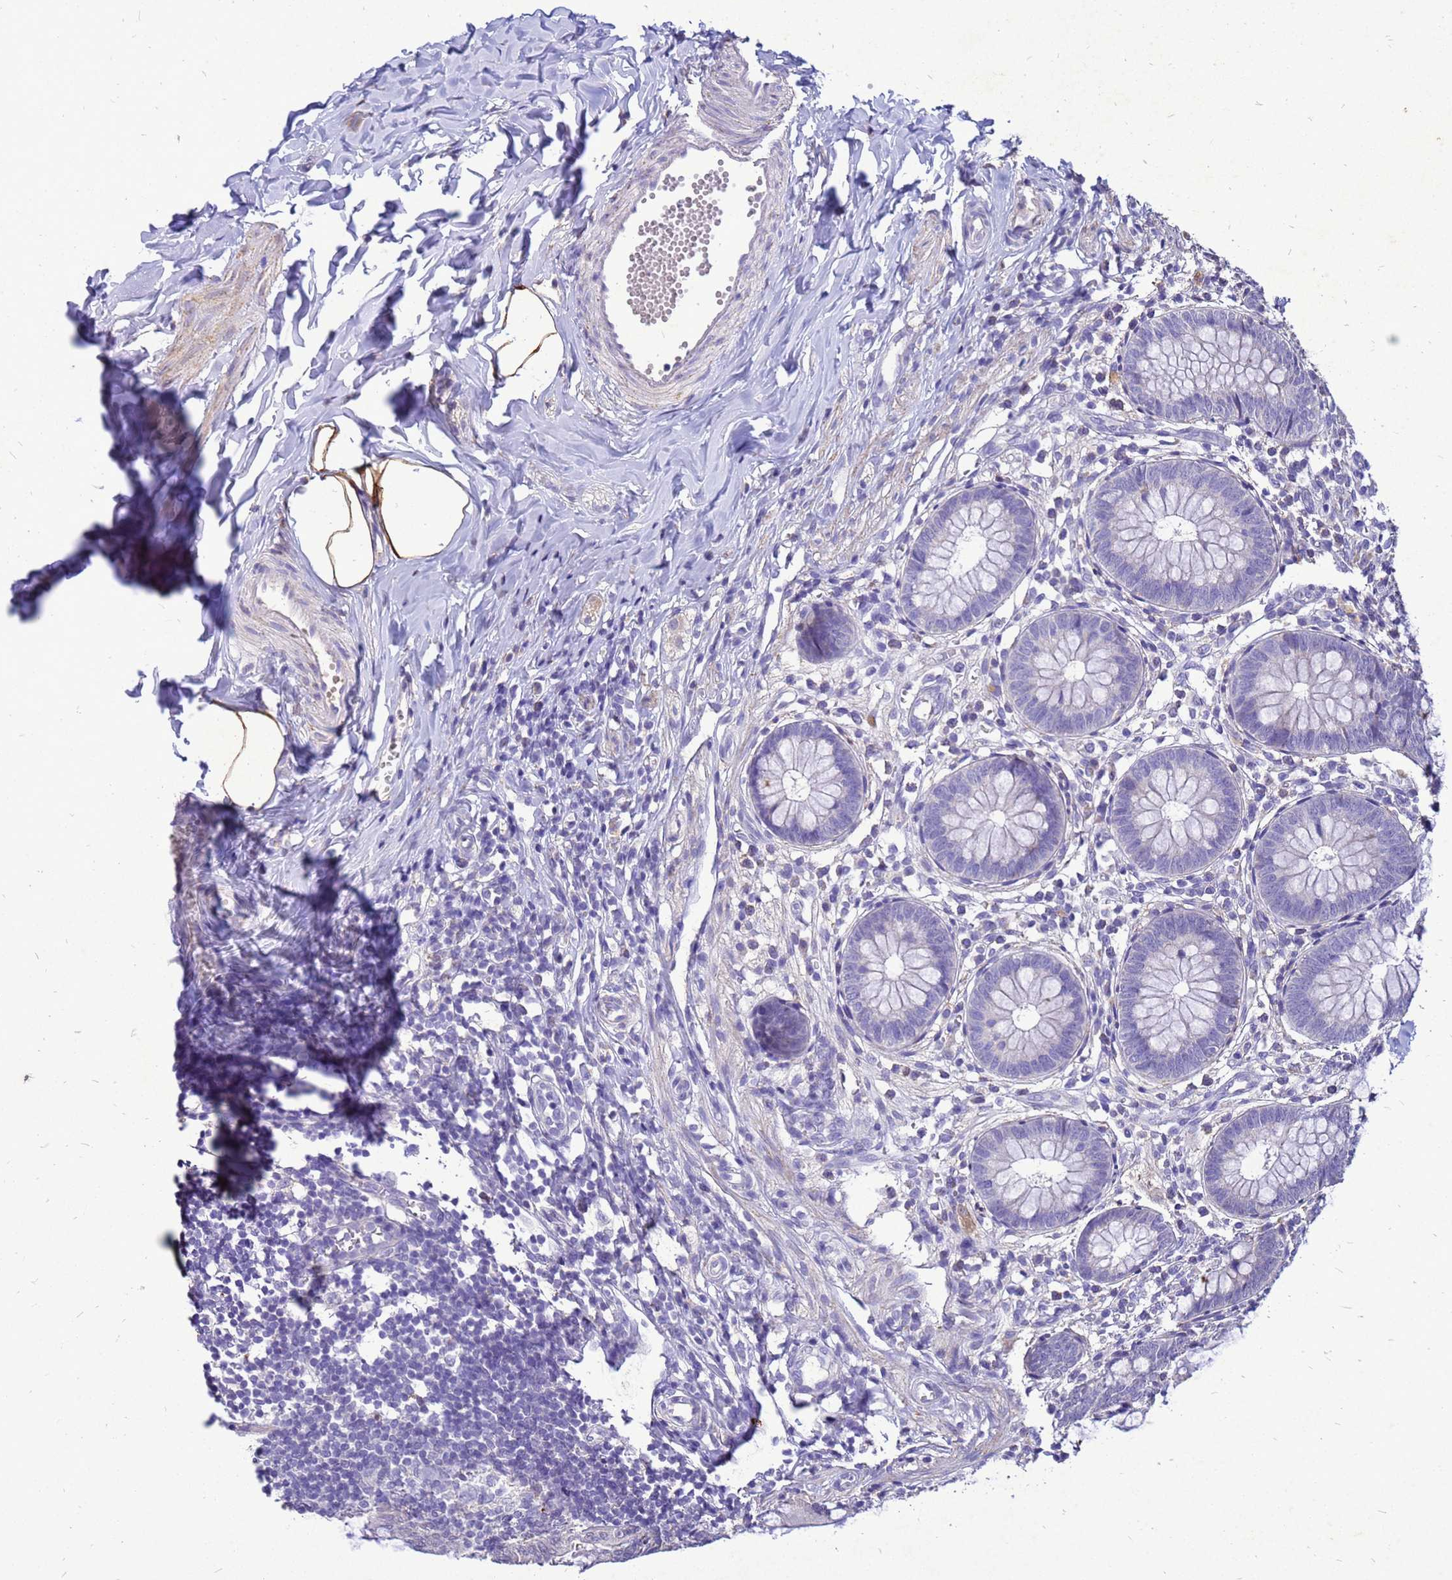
{"staining": {"intensity": "negative", "quantity": "none", "location": "none"}, "tissue": "appendix", "cell_type": "Glandular cells", "image_type": "normal", "snomed": [{"axis": "morphology", "description": "Normal tissue, NOS"}, {"axis": "topography", "description": "Appendix"}], "caption": "Glandular cells are negative for brown protein staining in unremarkable appendix. Brightfield microscopy of IHC stained with DAB (3,3'-diaminobenzidine) (brown) and hematoxylin (blue), captured at high magnification.", "gene": "AKR1C1", "patient": {"sex": "male", "age": 14}}